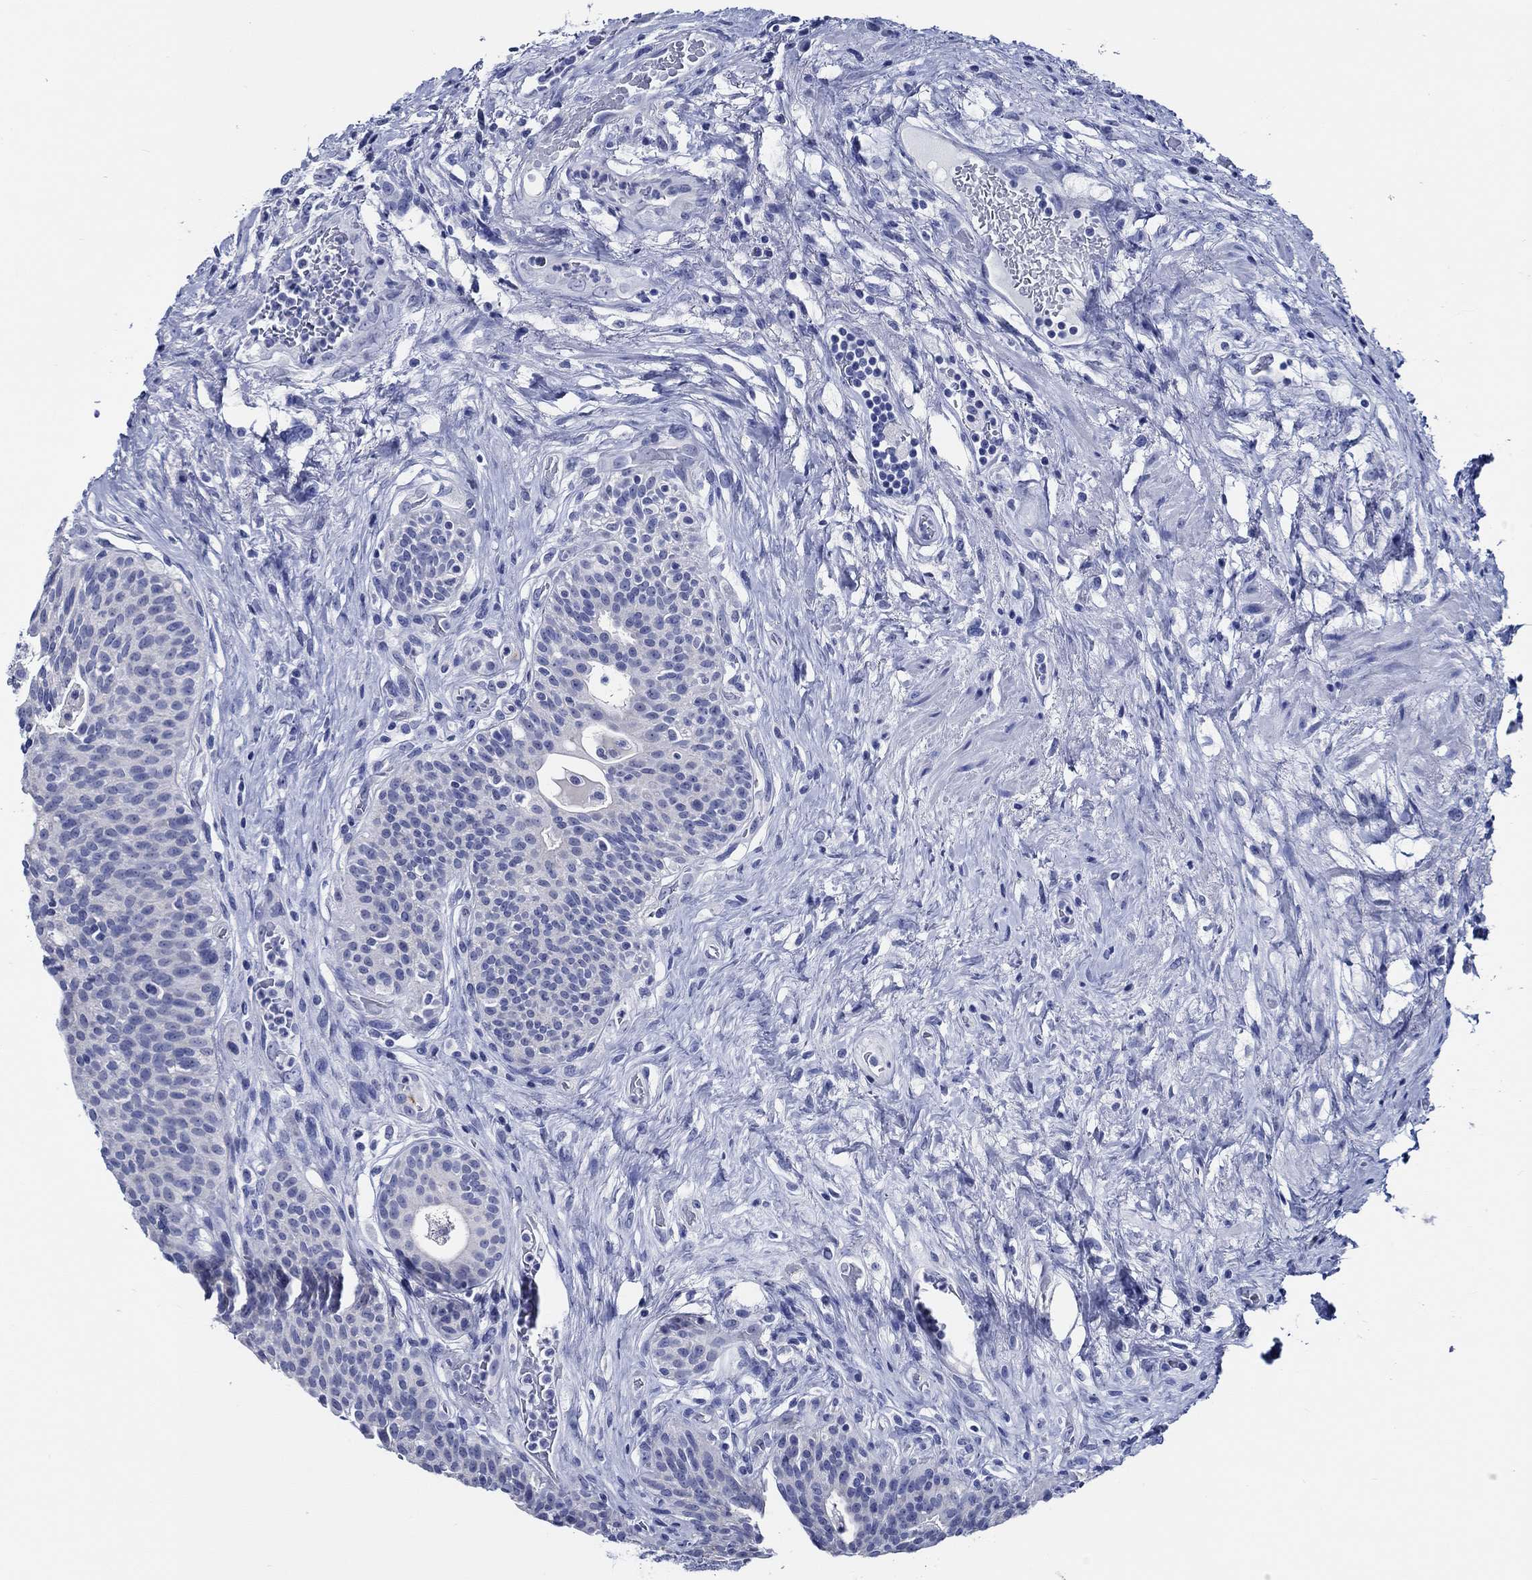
{"staining": {"intensity": "negative", "quantity": "none", "location": "none"}, "tissue": "urothelial cancer", "cell_type": "Tumor cells", "image_type": "cancer", "snomed": [{"axis": "morphology", "description": "Urothelial carcinoma, High grade"}, {"axis": "topography", "description": "Urinary bladder"}], "caption": "Immunohistochemistry photomicrograph of human urothelial cancer stained for a protein (brown), which shows no expression in tumor cells.", "gene": "WDR62", "patient": {"sex": "male", "age": 79}}